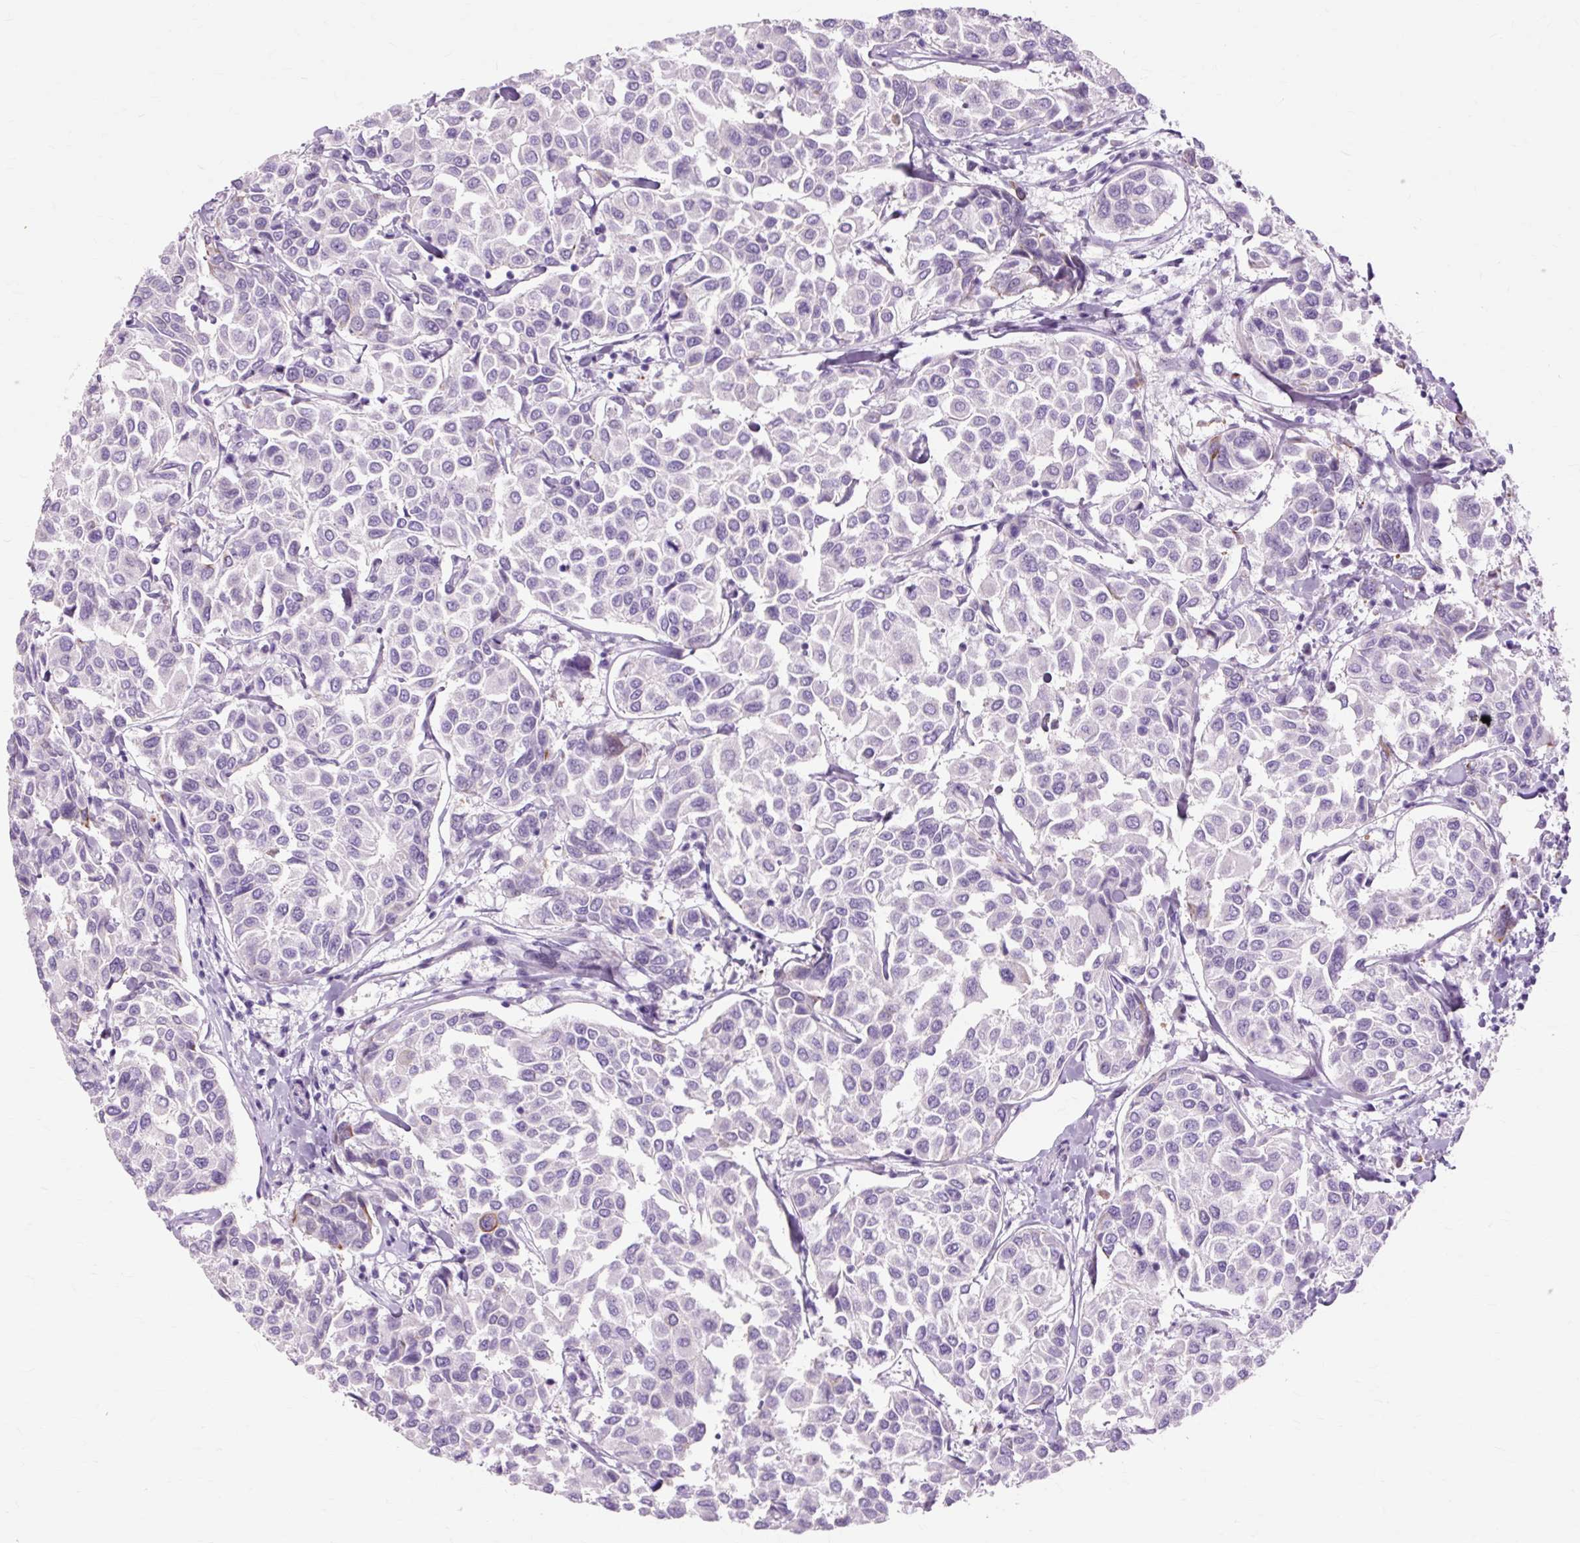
{"staining": {"intensity": "negative", "quantity": "none", "location": "none"}, "tissue": "breast cancer", "cell_type": "Tumor cells", "image_type": "cancer", "snomed": [{"axis": "morphology", "description": "Duct carcinoma"}, {"axis": "topography", "description": "Breast"}], "caption": "High power microscopy image of an IHC micrograph of breast cancer (invasive ductal carcinoma), revealing no significant expression in tumor cells.", "gene": "IRX2", "patient": {"sex": "female", "age": 55}}